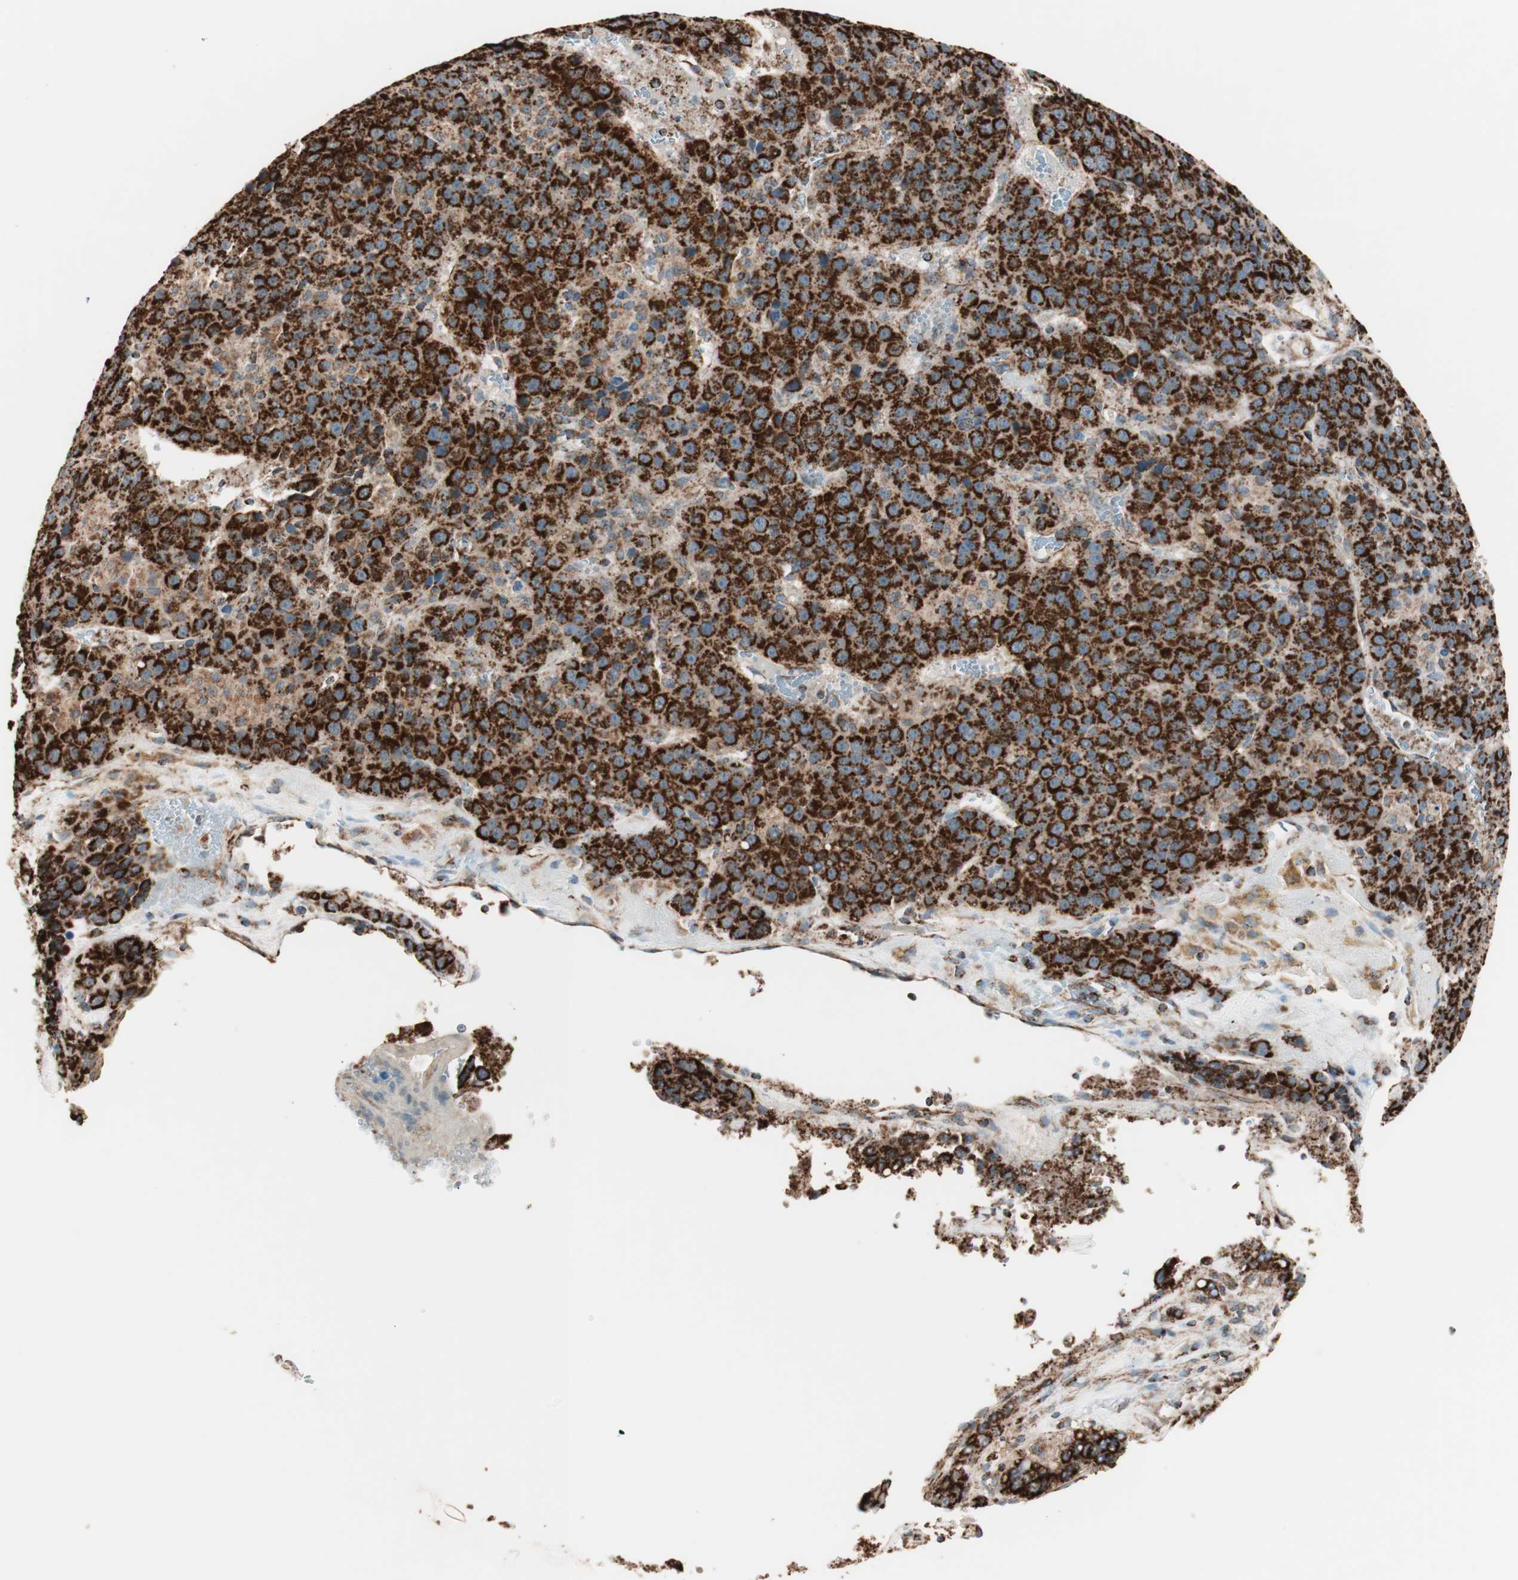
{"staining": {"intensity": "strong", "quantity": ">75%", "location": "cytoplasmic/membranous"}, "tissue": "liver cancer", "cell_type": "Tumor cells", "image_type": "cancer", "snomed": [{"axis": "morphology", "description": "Carcinoma, Hepatocellular, NOS"}, {"axis": "topography", "description": "Liver"}], "caption": "The histopathology image reveals a brown stain indicating the presence of a protein in the cytoplasmic/membranous of tumor cells in liver hepatocellular carcinoma.", "gene": "TOMM22", "patient": {"sex": "female", "age": 53}}